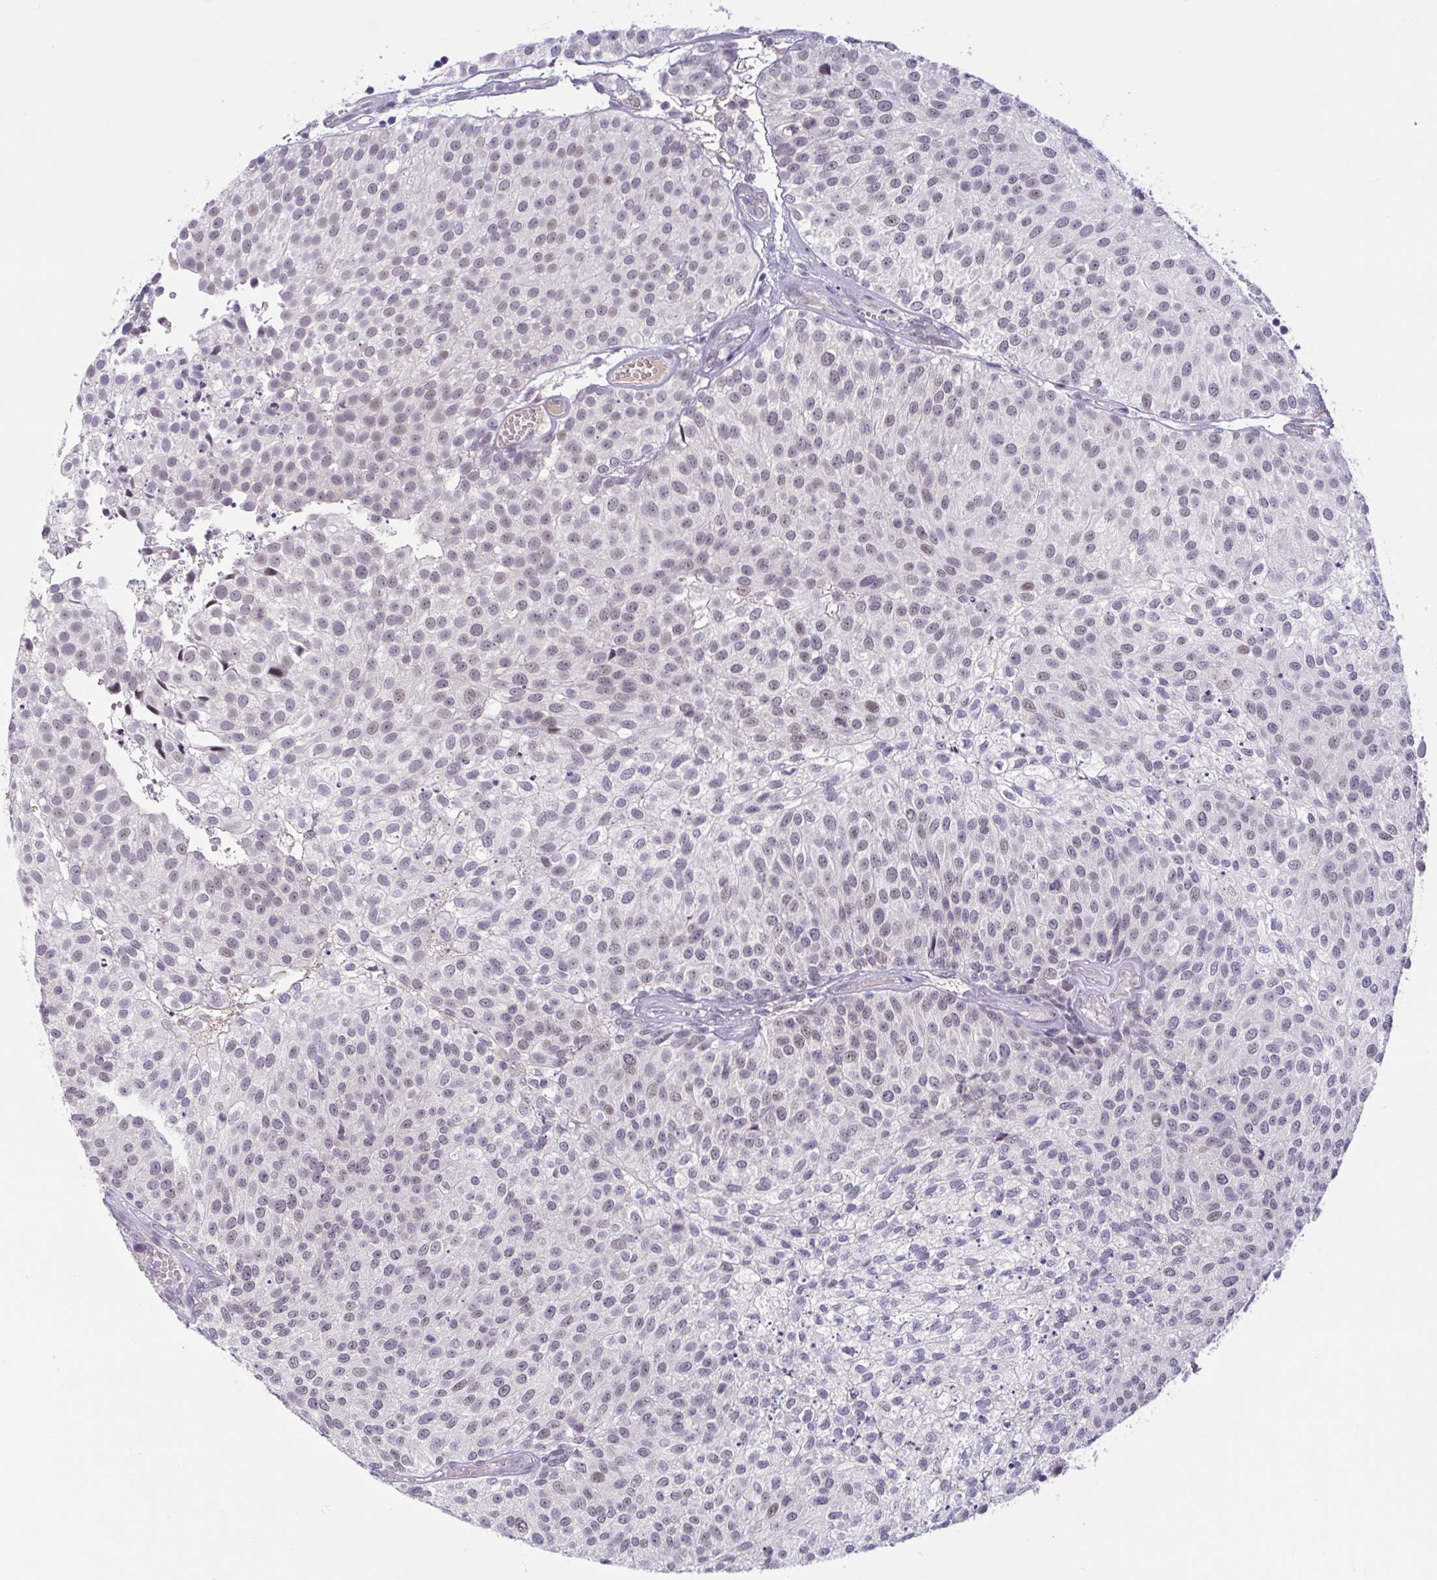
{"staining": {"intensity": "weak", "quantity": "25%-75%", "location": "nuclear"}, "tissue": "urothelial cancer", "cell_type": "Tumor cells", "image_type": "cancer", "snomed": [{"axis": "morphology", "description": "Urothelial carcinoma, Low grade"}, {"axis": "topography", "description": "Urinary bladder"}], "caption": "Approximately 25%-75% of tumor cells in low-grade urothelial carcinoma reveal weak nuclear protein staining as visualized by brown immunohistochemical staining.", "gene": "CNGB3", "patient": {"sex": "female", "age": 79}}